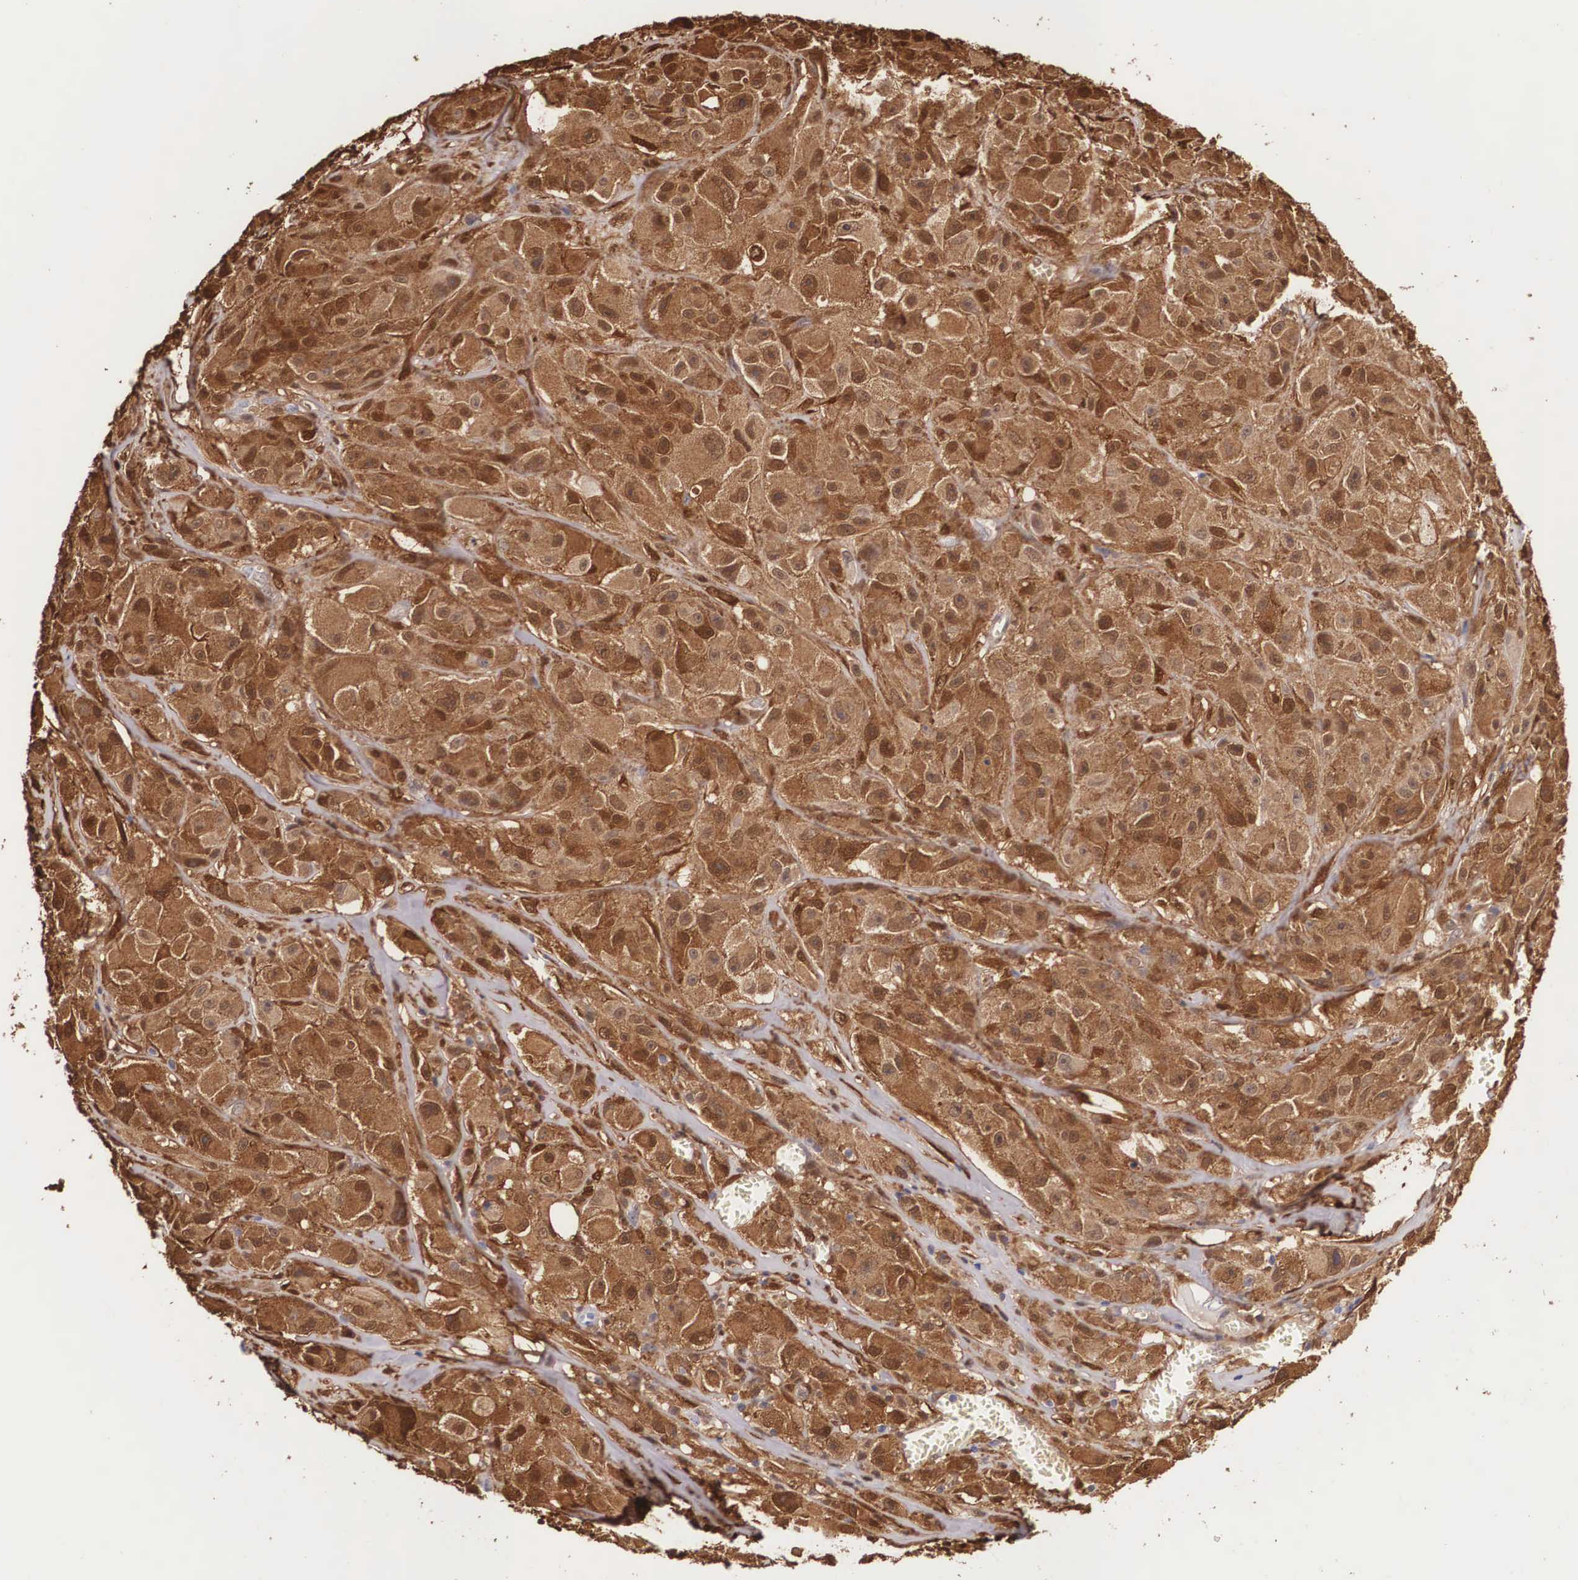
{"staining": {"intensity": "moderate", "quantity": ">75%", "location": "cytoplasmic/membranous,nuclear"}, "tissue": "melanoma", "cell_type": "Tumor cells", "image_type": "cancer", "snomed": [{"axis": "morphology", "description": "Malignant melanoma, NOS"}, {"axis": "topography", "description": "Skin"}], "caption": "An image of malignant melanoma stained for a protein reveals moderate cytoplasmic/membranous and nuclear brown staining in tumor cells.", "gene": "LGALS1", "patient": {"sex": "male", "age": 56}}